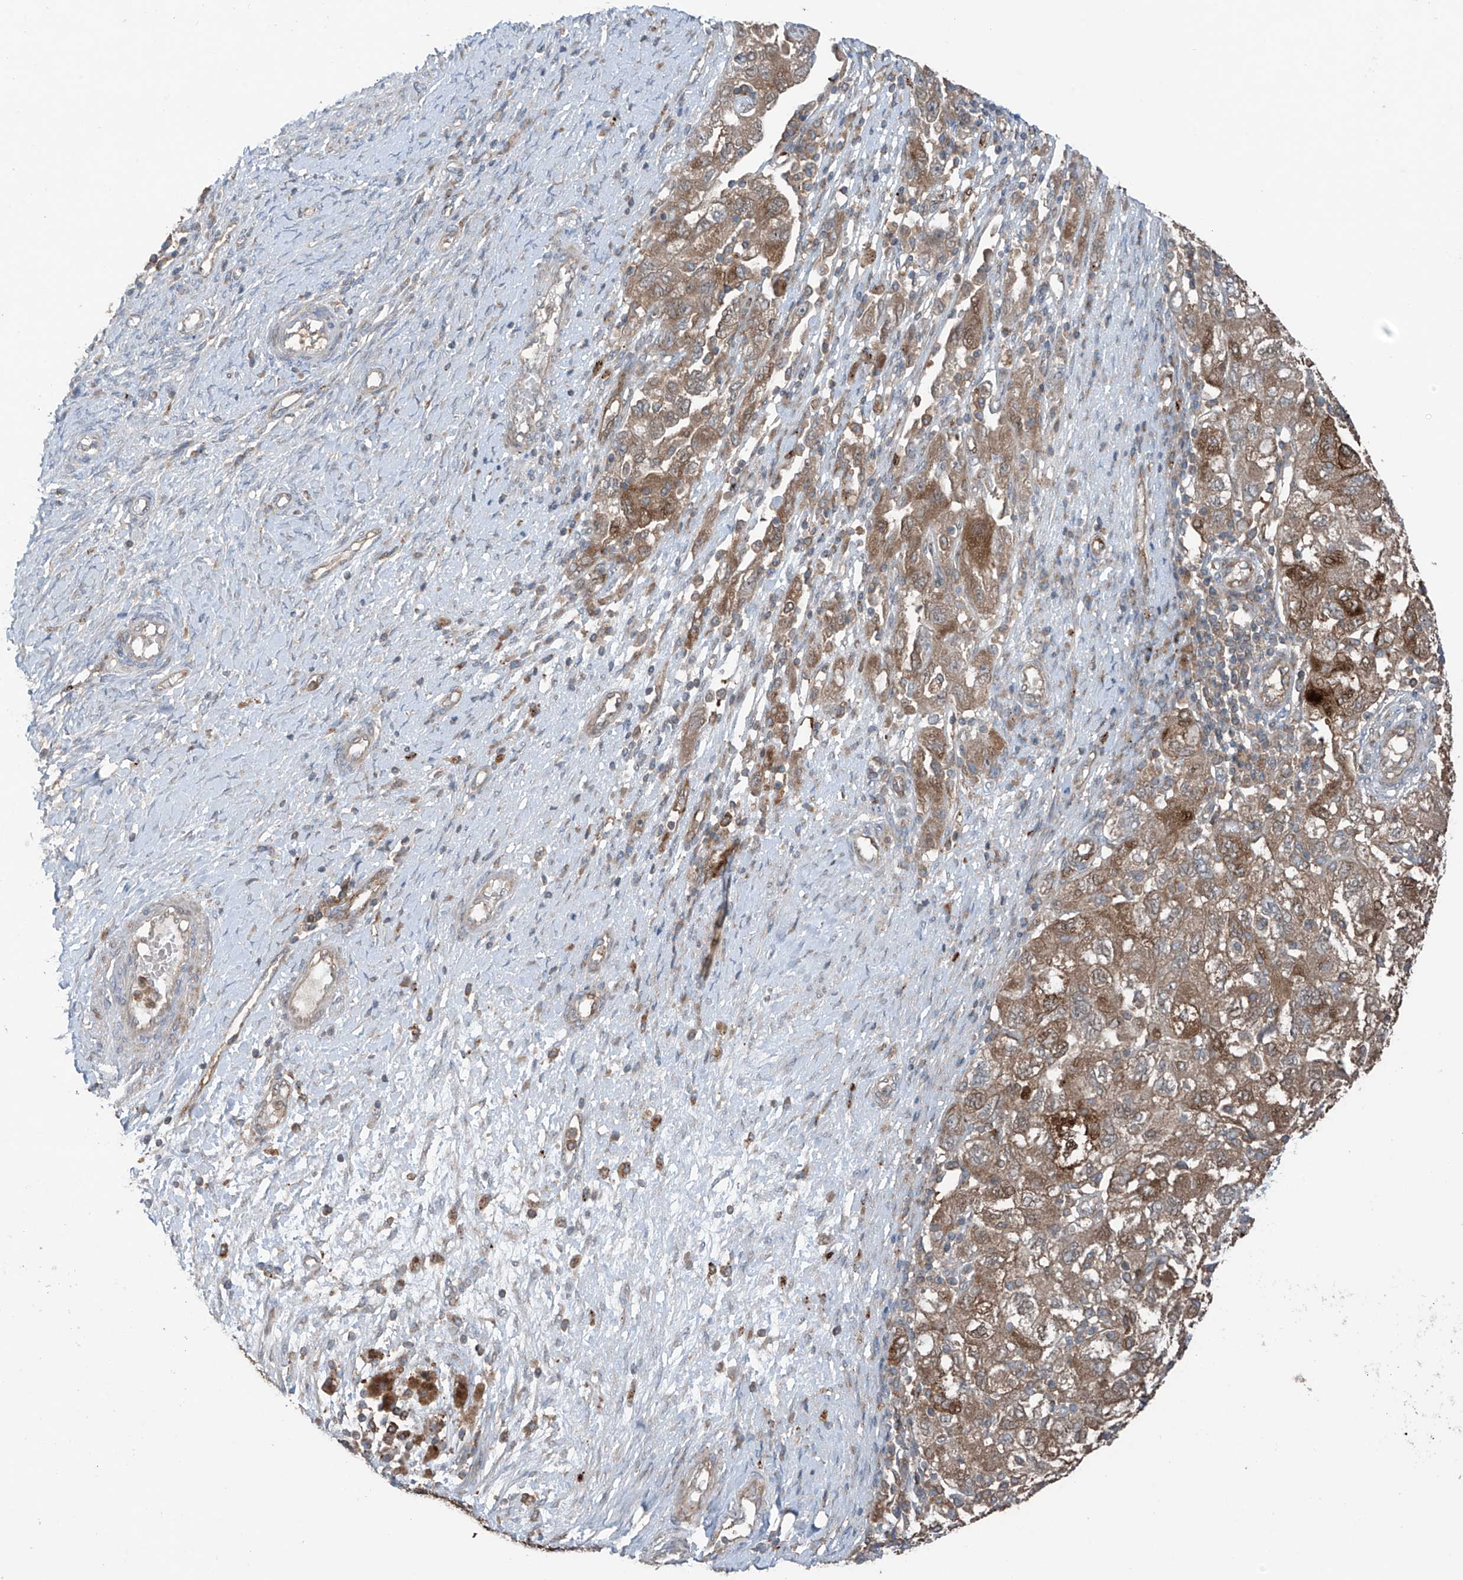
{"staining": {"intensity": "moderate", "quantity": ">75%", "location": "cytoplasmic/membranous"}, "tissue": "ovarian cancer", "cell_type": "Tumor cells", "image_type": "cancer", "snomed": [{"axis": "morphology", "description": "Carcinoma, NOS"}, {"axis": "morphology", "description": "Cystadenocarcinoma, serous, NOS"}, {"axis": "topography", "description": "Ovary"}], "caption": "Immunohistochemical staining of human ovarian cancer displays medium levels of moderate cytoplasmic/membranous protein expression in about >75% of tumor cells.", "gene": "SAMD3", "patient": {"sex": "female", "age": 69}}